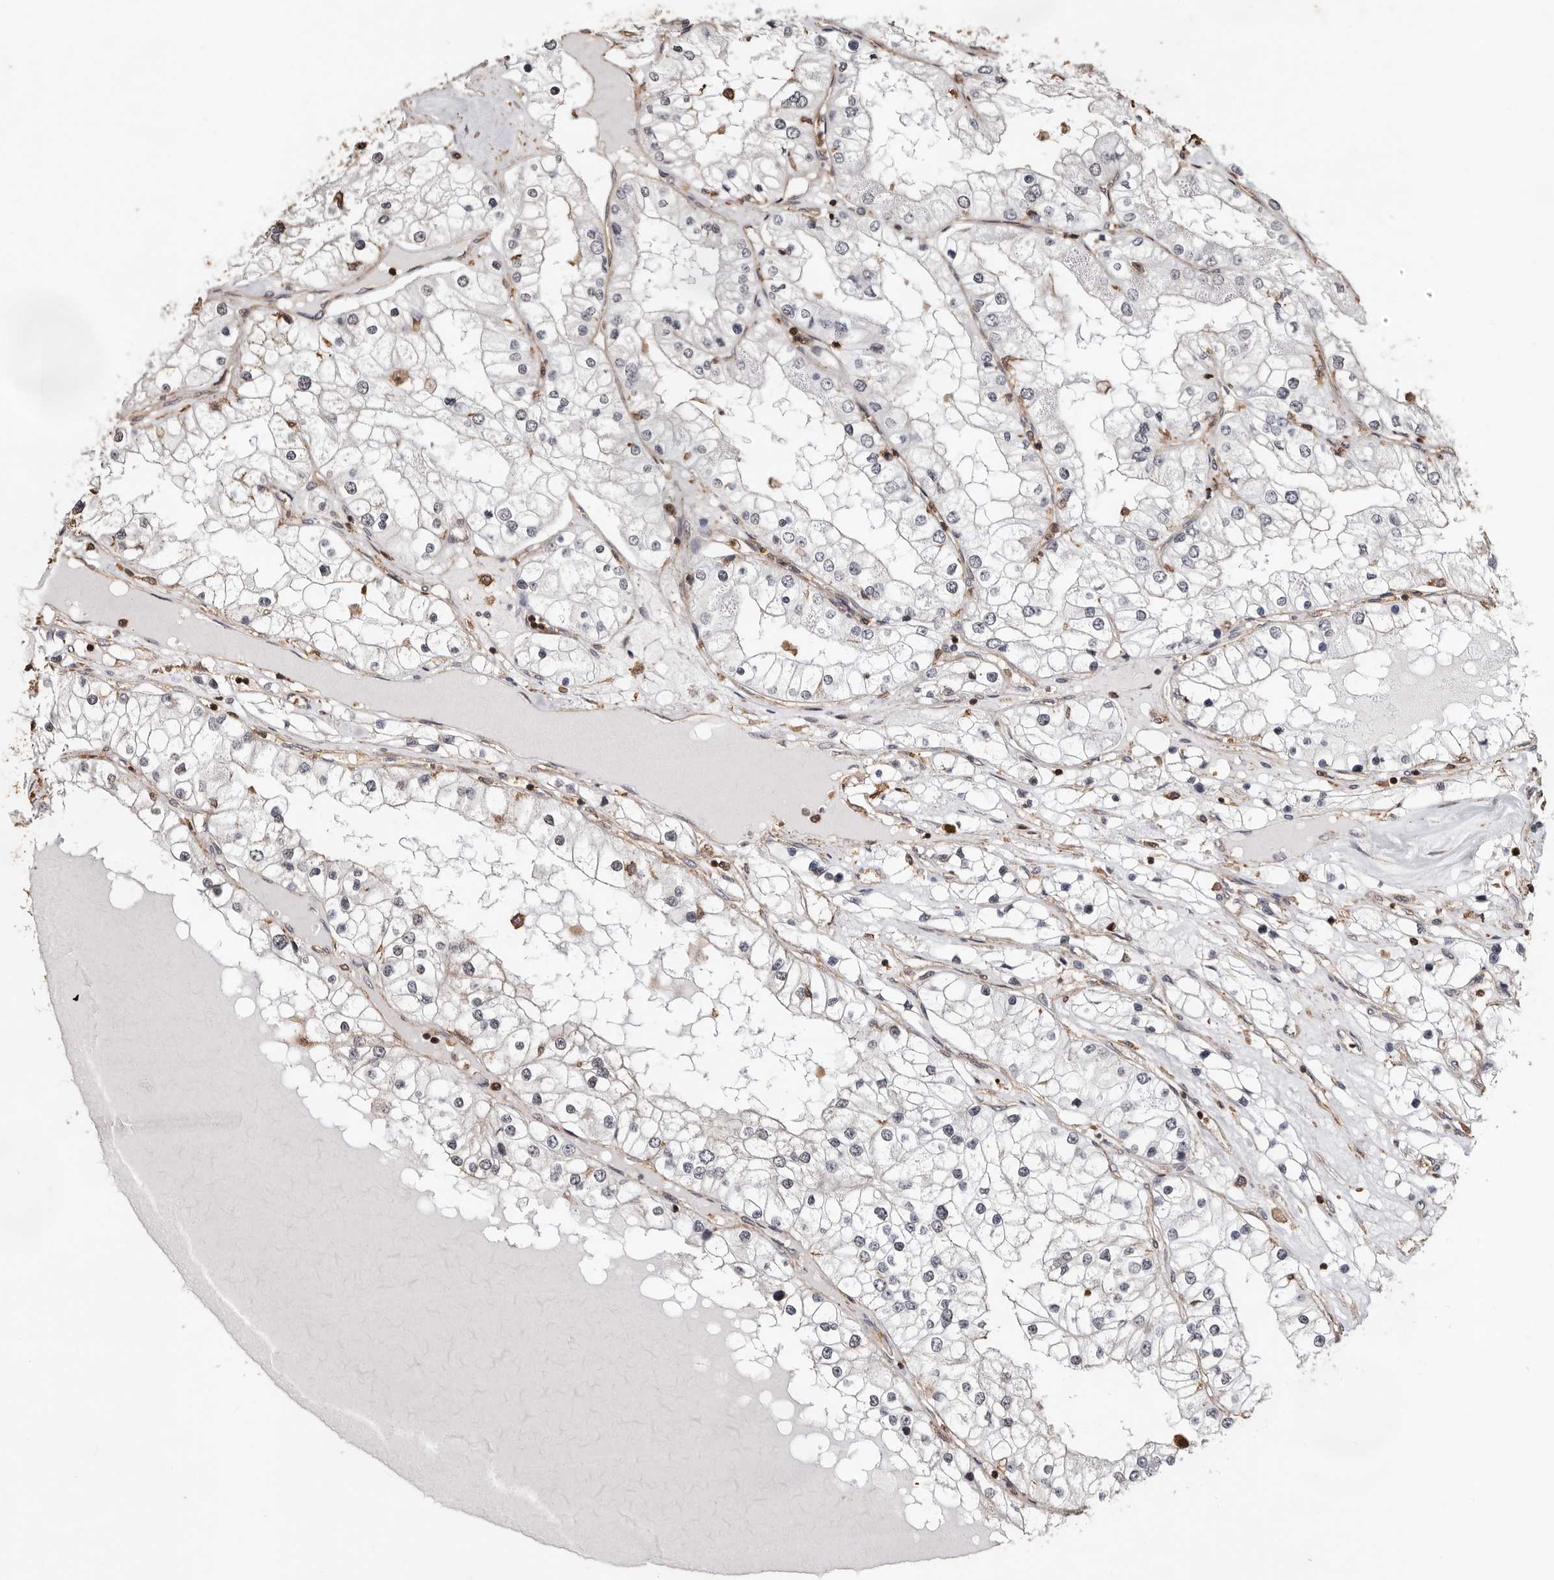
{"staining": {"intensity": "negative", "quantity": "none", "location": "none"}, "tissue": "renal cancer", "cell_type": "Tumor cells", "image_type": "cancer", "snomed": [{"axis": "morphology", "description": "Adenocarcinoma, NOS"}, {"axis": "topography", "description": "Kidney"}], "caption": "Tumor cells show no significant protein expression in adenocarcinoma (renal).", "gene": "GSK3A", "patient": {"sex": "male", "age": 68}}